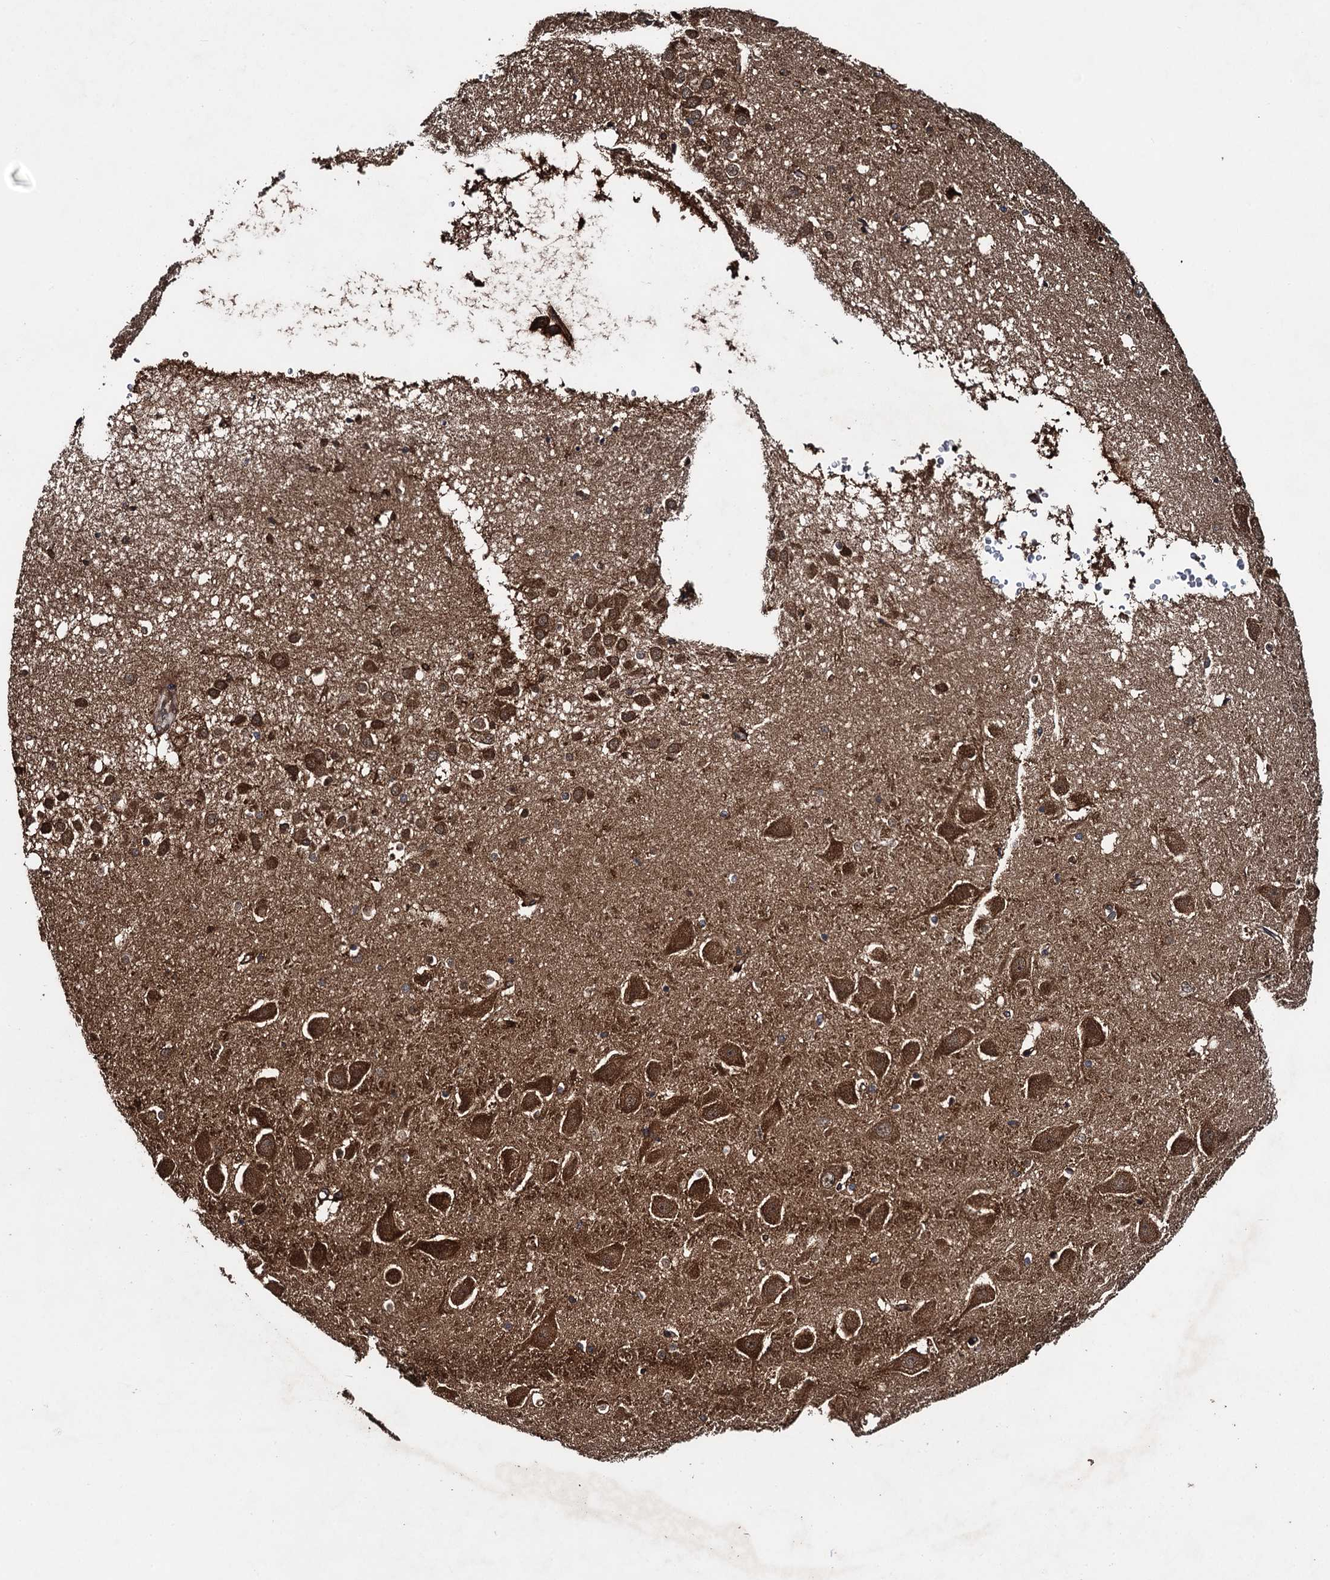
{"staining": {"intensity": "strong", "quantity": "25%-75%", "location": "cytoplasmic/membranous"}, "tissue": "hippocampus", "cell_type": "Glial cells", "image_type": "normal", "snomed": [{"axis": "morphology", "description": "Normal tissue, NOS"}, {"axis": "topography", "description": "Hippocampus"}], "caption": "Brown immunohistochemical staining in benign hippocampus demonstrates strong cytoplasmic/membranous positivity in about 25%-75% of glial cells. (IHC, brightfield microscopy, high magnification).", "gene": "RHOBTB1", "patient": {"sex": "female", "age": 52}}